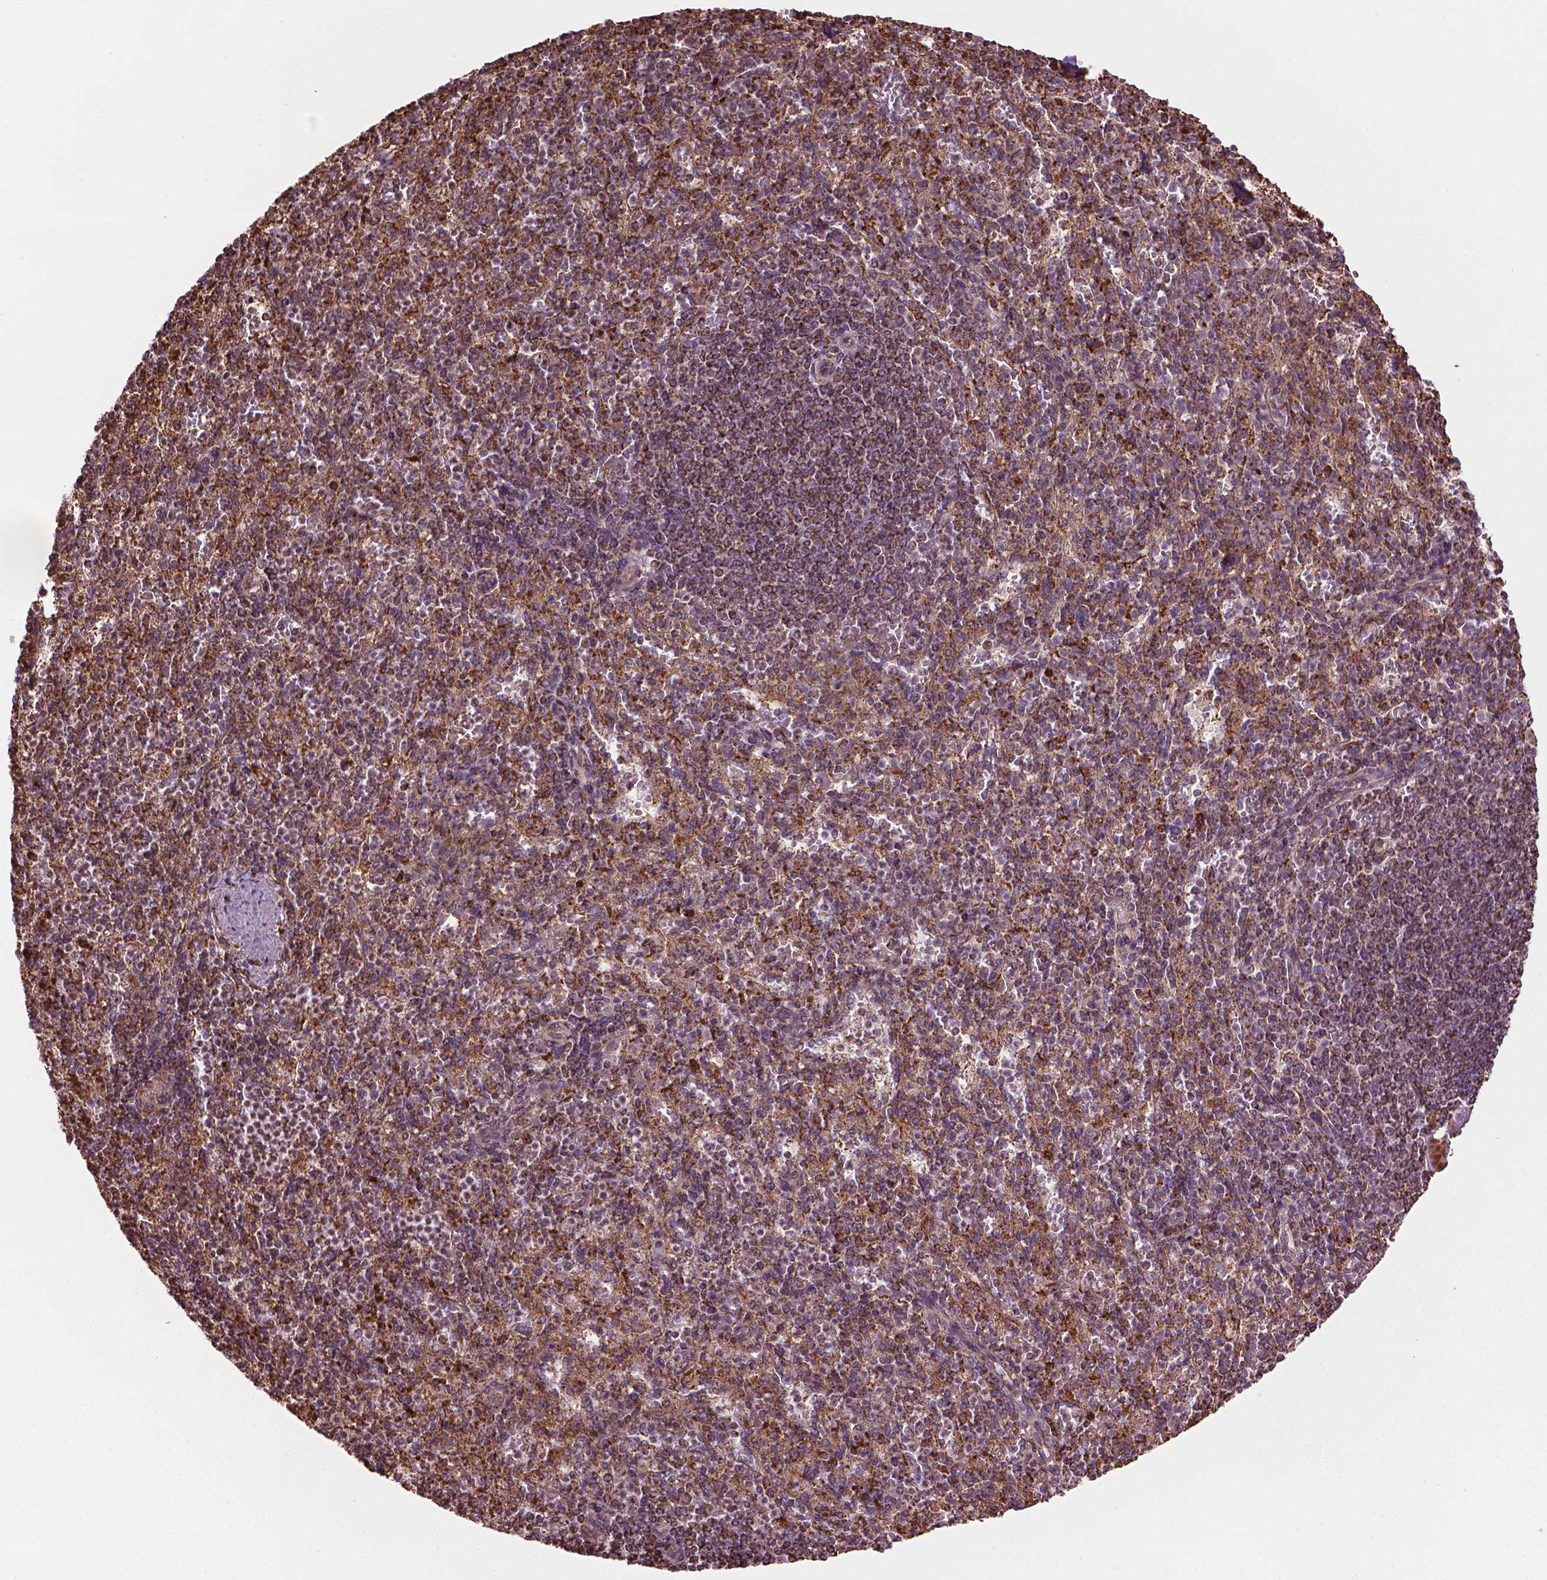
{"staining": {"intensity": "moderate", "quantity": "25%-75%", "location": "cytoplasmic/membranous"}, "tissue": "spleen", "cell_type": "Cells in red pulp", "image_type": "normal", "snomed": [{"axis": "morphology", "description": "Normal tissue, NOS"}, {"axis": "topography", "description": "Spleen"}], "caption": "A histopathology image of spleen stained for a protein demonstrates moderate cytoplasmic/membranous brown staining in cells in red pulp. Using DAB (3,3'-diaminobenzidine) (brown) and hematoxylin (blue) stains, captured at high magnification using brightfield microscopy.", "gene": "HS3ST3A1", "patient": {"sex": "female", "age": 74}}